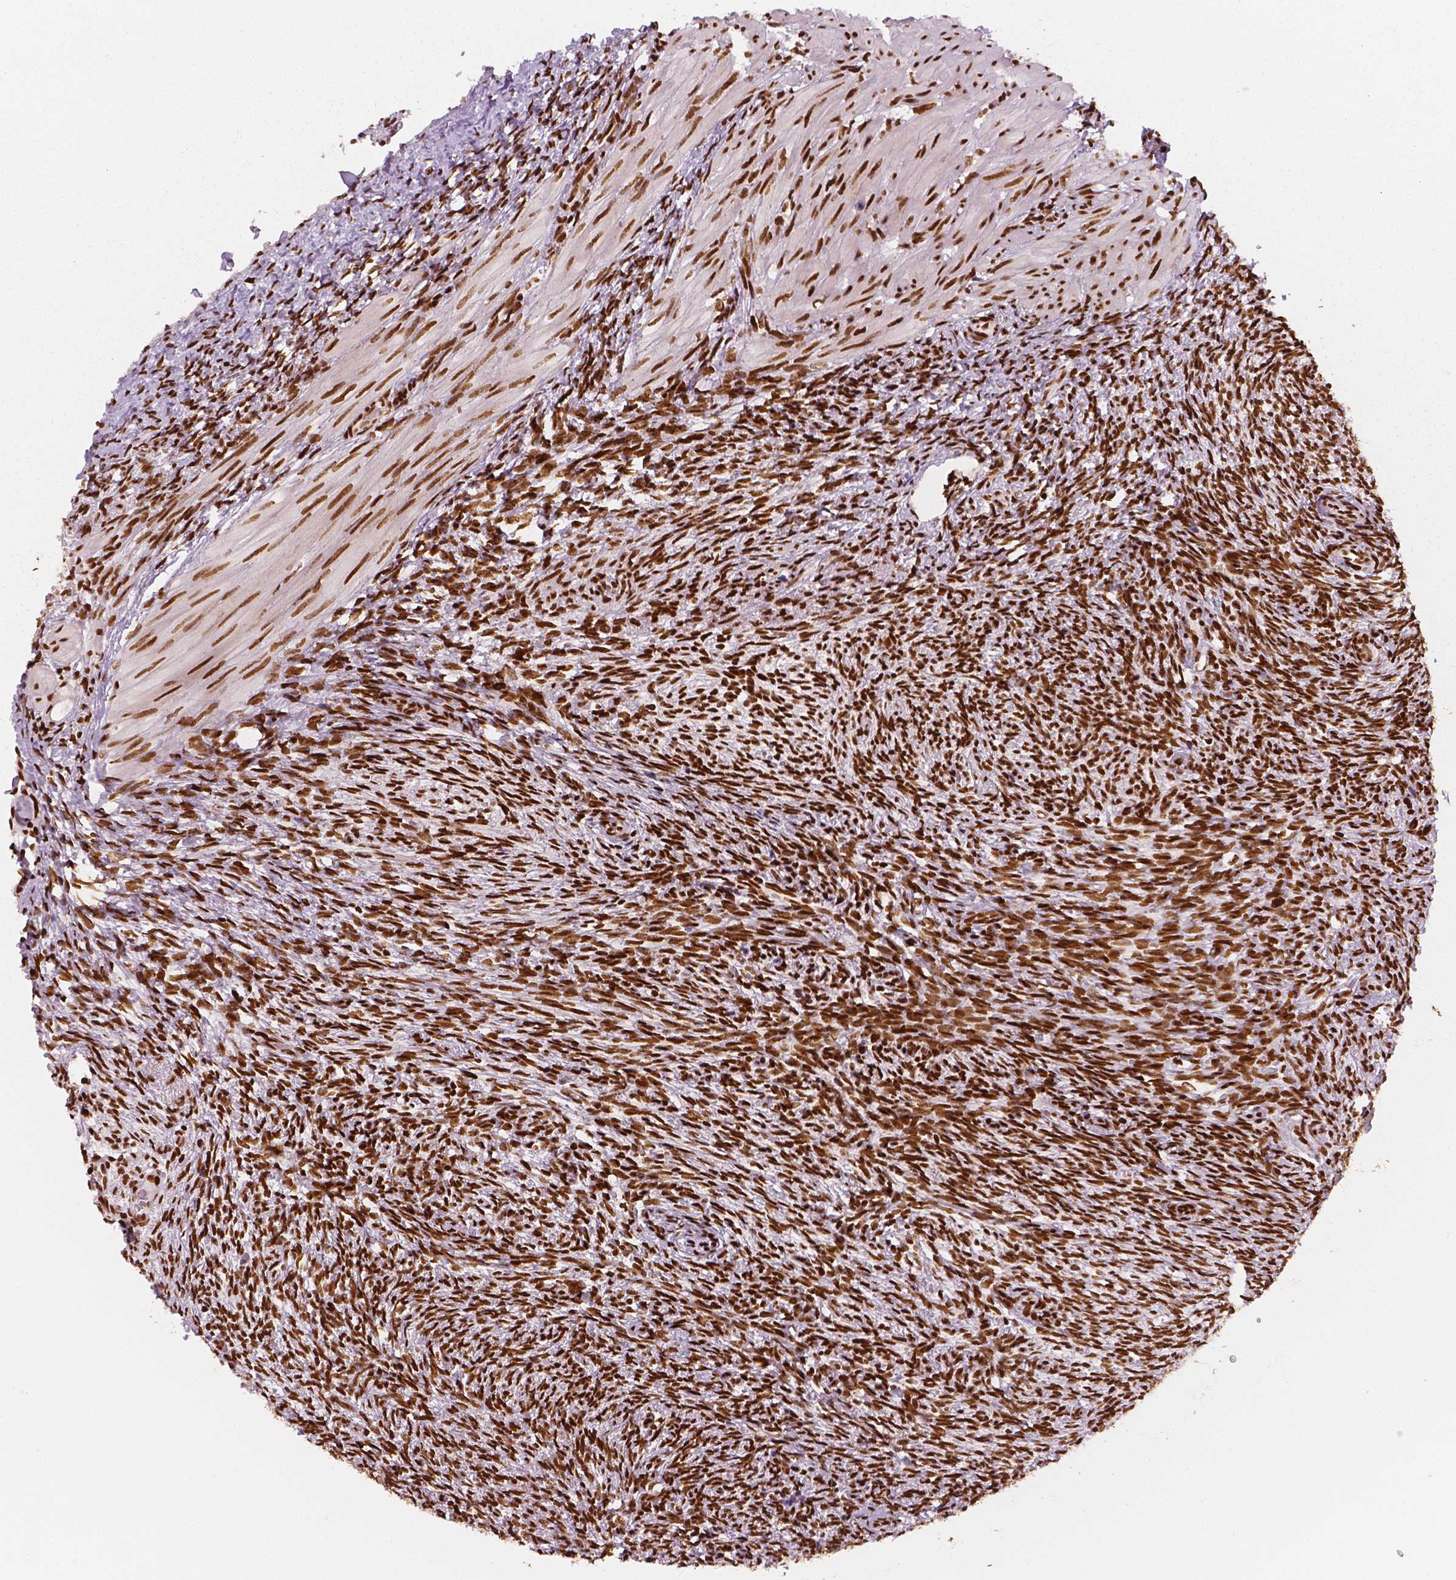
{"staining": {"intensity": "strong", "quantity": ">75%", "location": "nuclear"}, "tissue": "ovary", "cell_type": "Follicle cells", "image_type": "normal", "snomed": [{"axis": "morphology", "description": "Normal tissue, NOS"}, {"axis": "topography", "description": "Ovary"}], "caption": "Protein staining demonstrates strong nuclear expression in about >75% of follicle cells in unremarkable ovary.", "gene": "BRD4", "patient": {"sex": "female", "age": 46}}